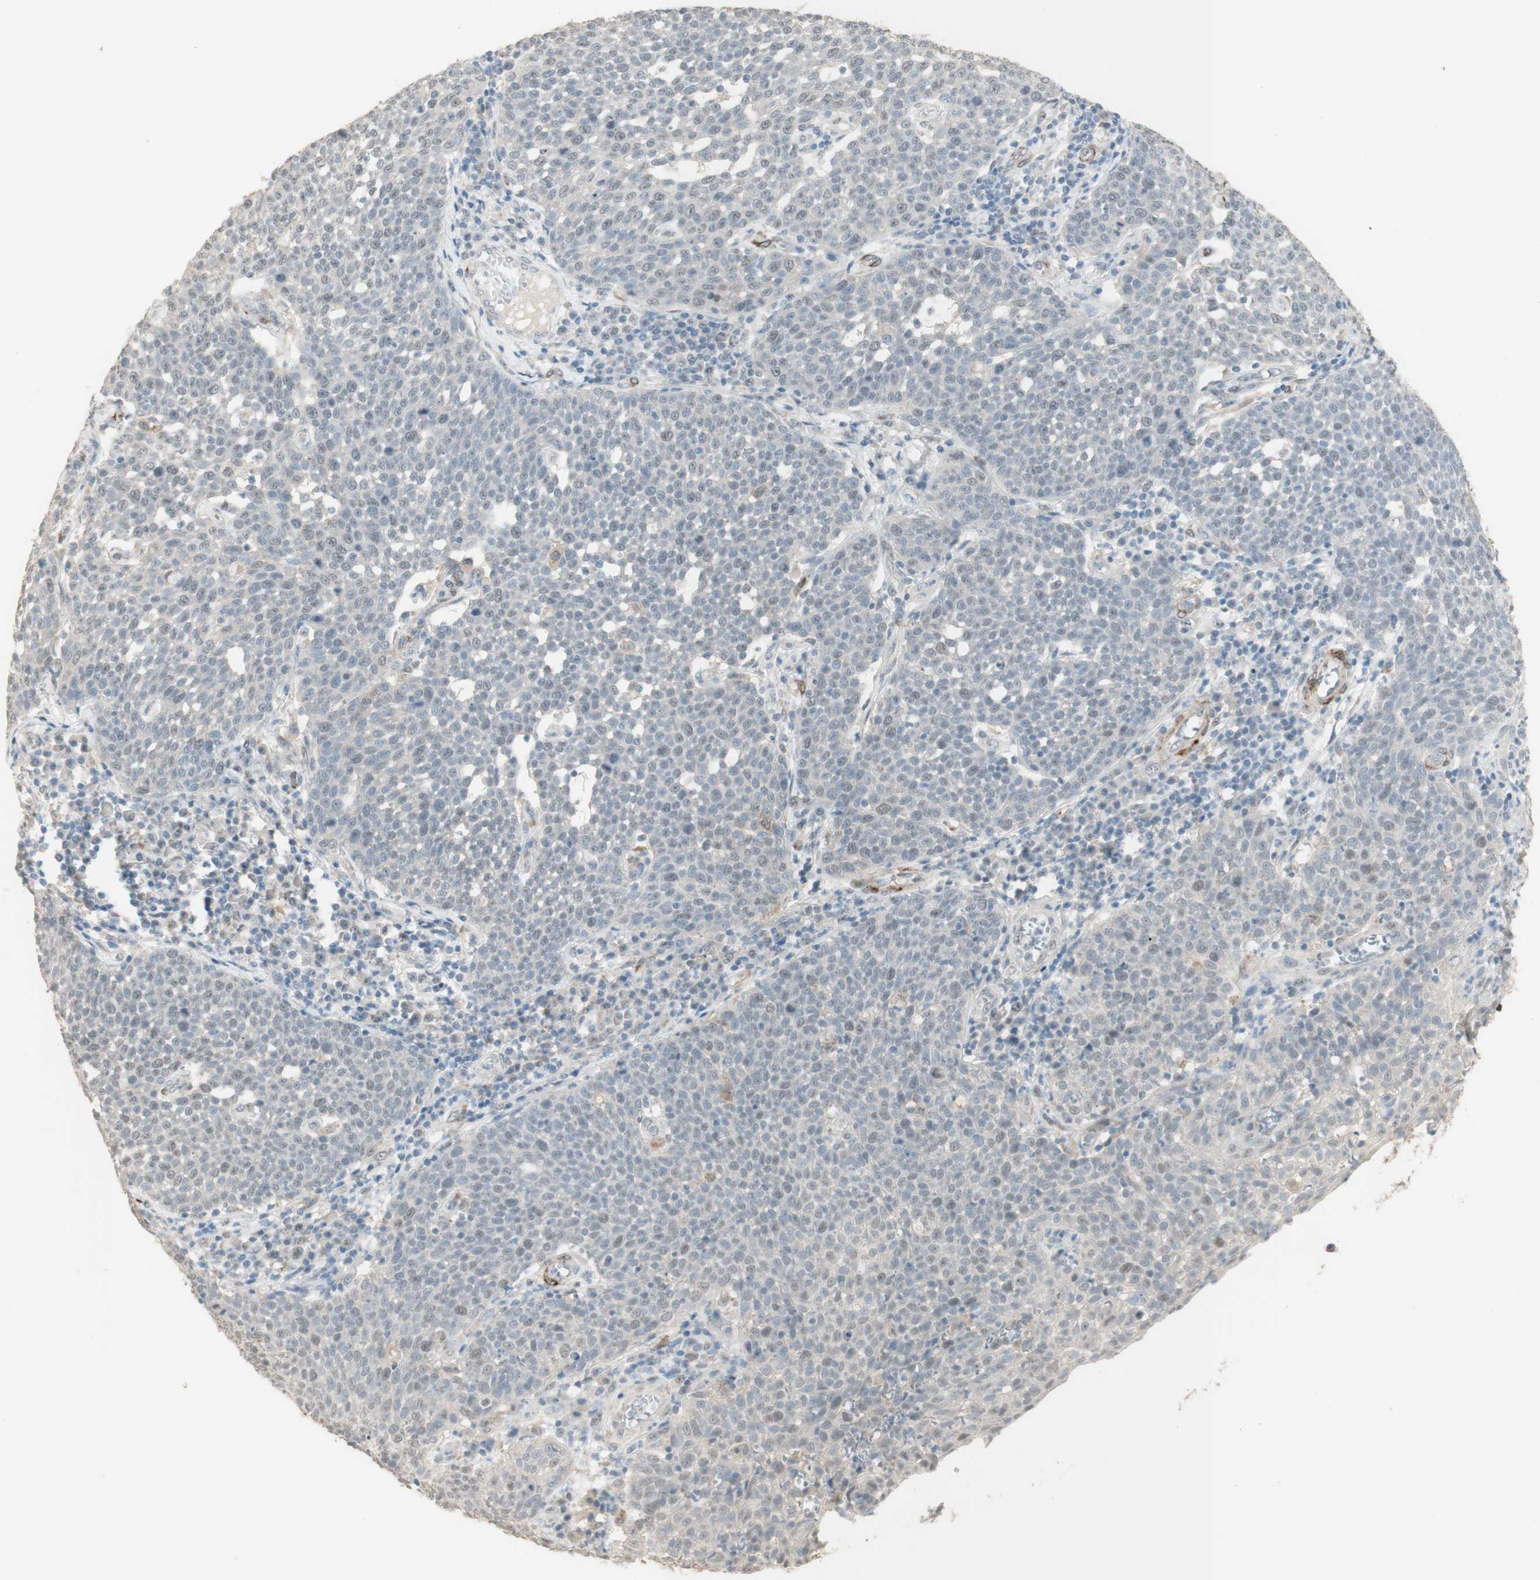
{"staining": {"intensity": "negative", "quantity": "none", "location": "none"}, "tissue": "cervical cancer", "cell_type": "Tumor cells", "image_type": "cancer", "snomed": [{"axis": "morphology", "description": "Squamous cell carcinoma, NOS"}, {"axis": "topography", "description": "Cervix"}], "caption": "Cervical cancer stained for a protein using immunohistochemistry displays no positivity tumor cells.", "gene": "MUC3A", "patient": {"sex": "female", "age": 34}}